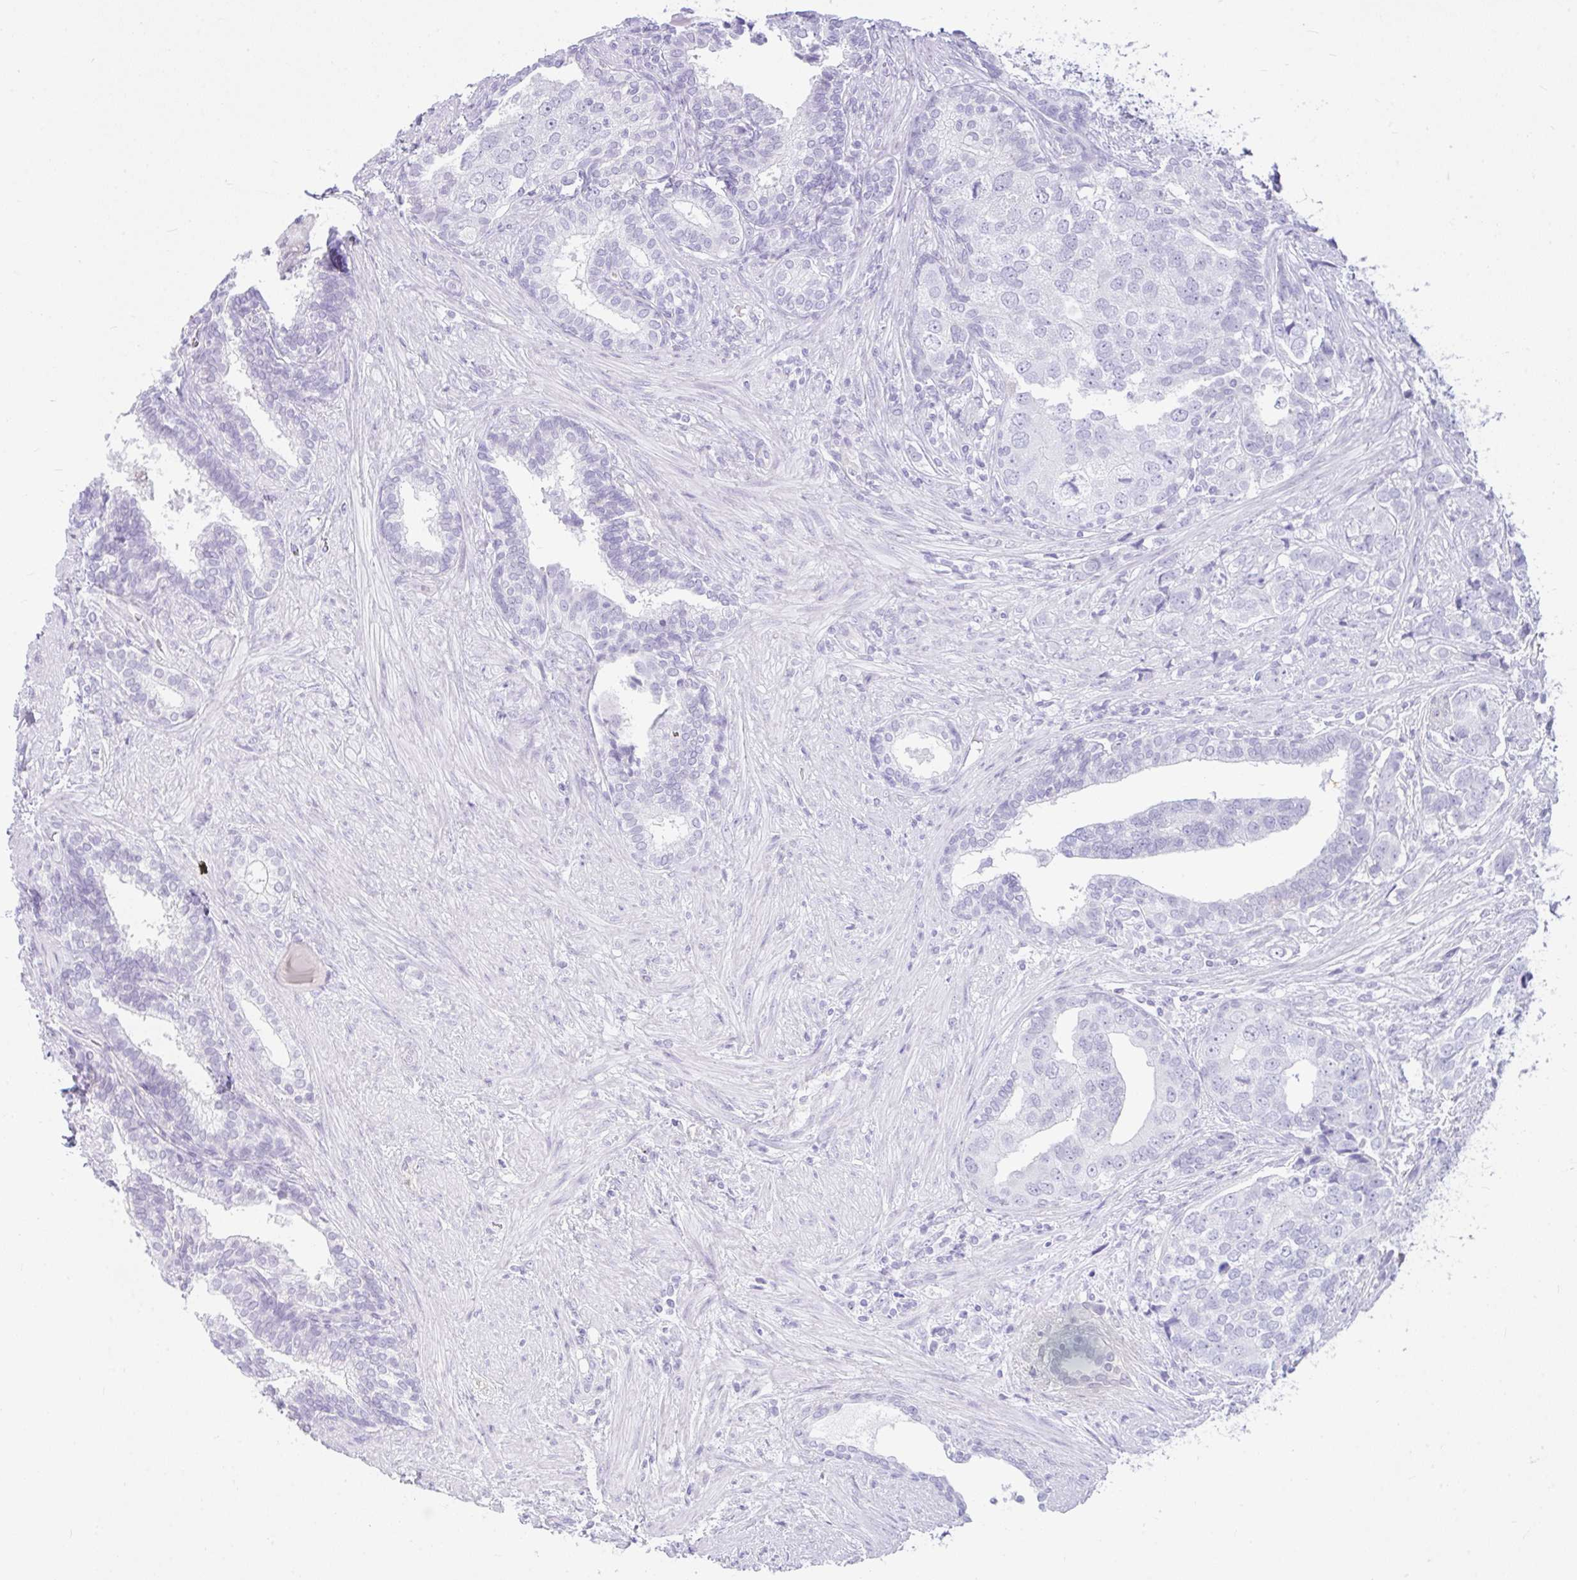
{"staining": {"intensity": "negative", "quantity": "none", "location": "none"}, "tissue": "prostate cancer", "cell_type": "Tumor cells", "image_type": "cancer", "snomed": [{"axis": "morphology", "description": "Adenocarcinoma, High grade"}, {"axis": "topography", "description": "Prostate"}], "caption": "This is an immunohistochemistry (IHC) micrograph of human prostate cancer. There is no positivity in tumor cells.", "gene": "RASL10A", "patient": {"sex": "male", "age": 68}}